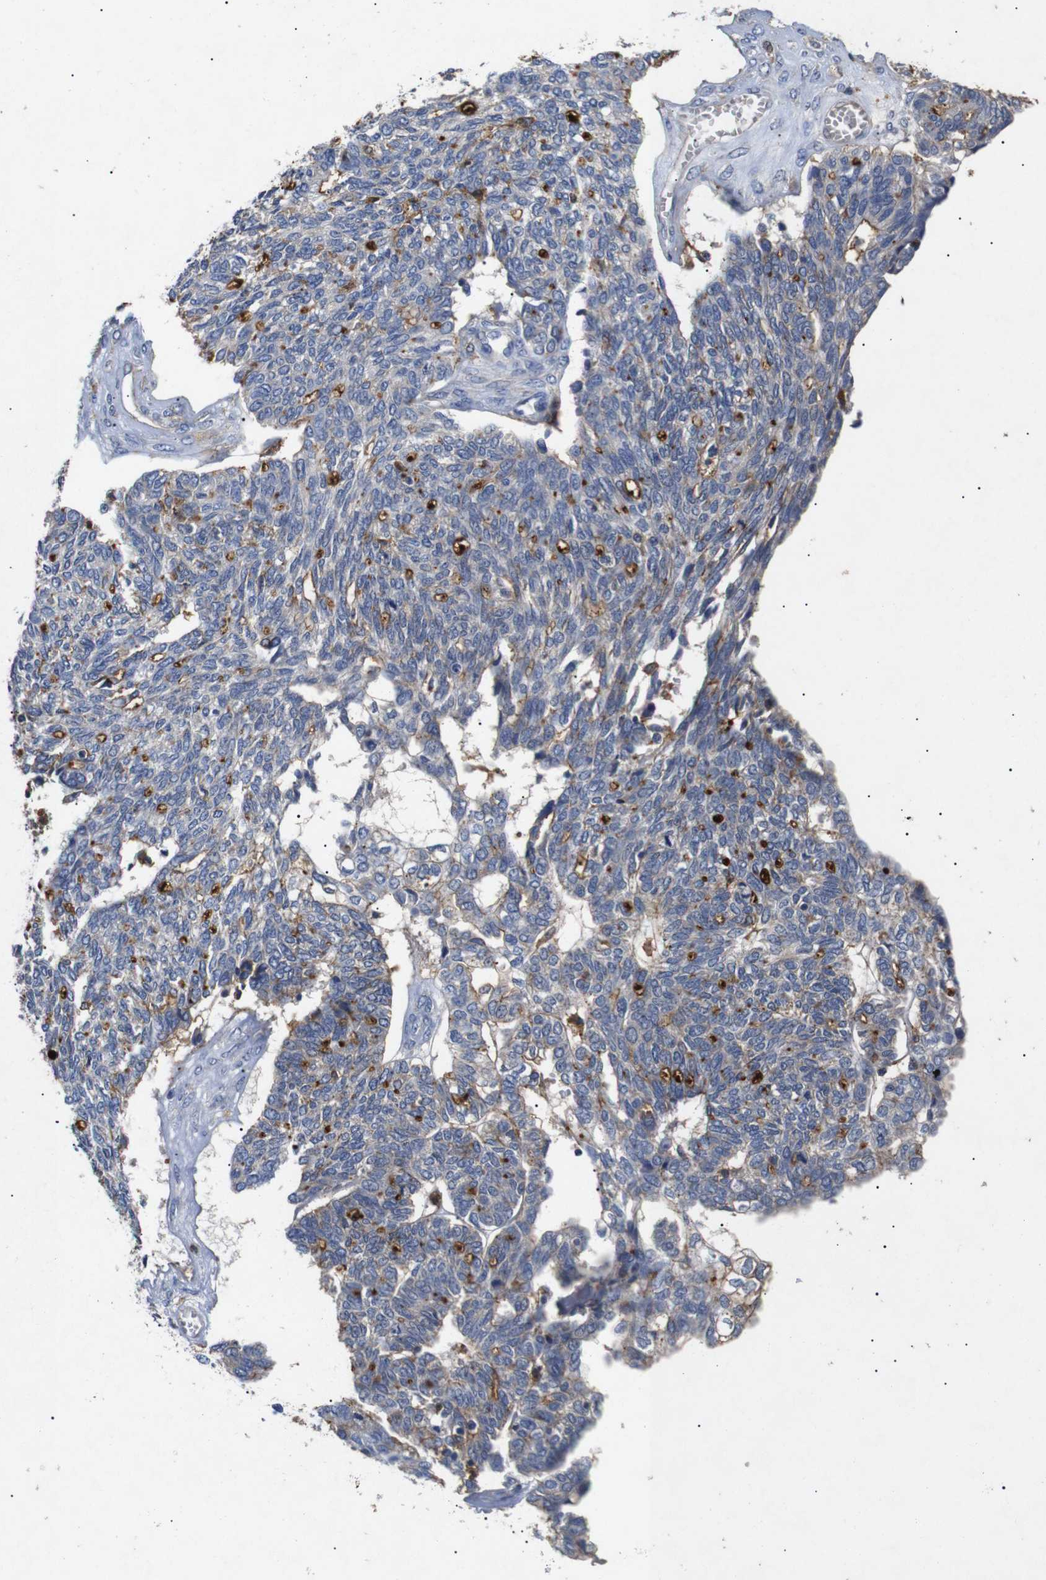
{"staining": {"intensity": "strong", "quantity": "<25%", "location": "cytoplasmic/membranous"}, "tissue": "ovarian cancer", "cell_type": "Tumor cells", "image_type": "cancer", "snomed": [{"axis": "morphology", "description": "Cystadenocarcinoma, serous, NOS"}, {"axis": "topography", "description": "Ovary"}], "caption": "Immunohistochemistry (IHC) micrograph of serous cystadenocarcinoma (ovarian) stained for a protein (brown), which demonstrates medium levels of strong cytoplasmic/membranous positivity in about <25% of tumor cells.", "gene": "SDCBP", "patient": {"sex": "female", "age": 79}}